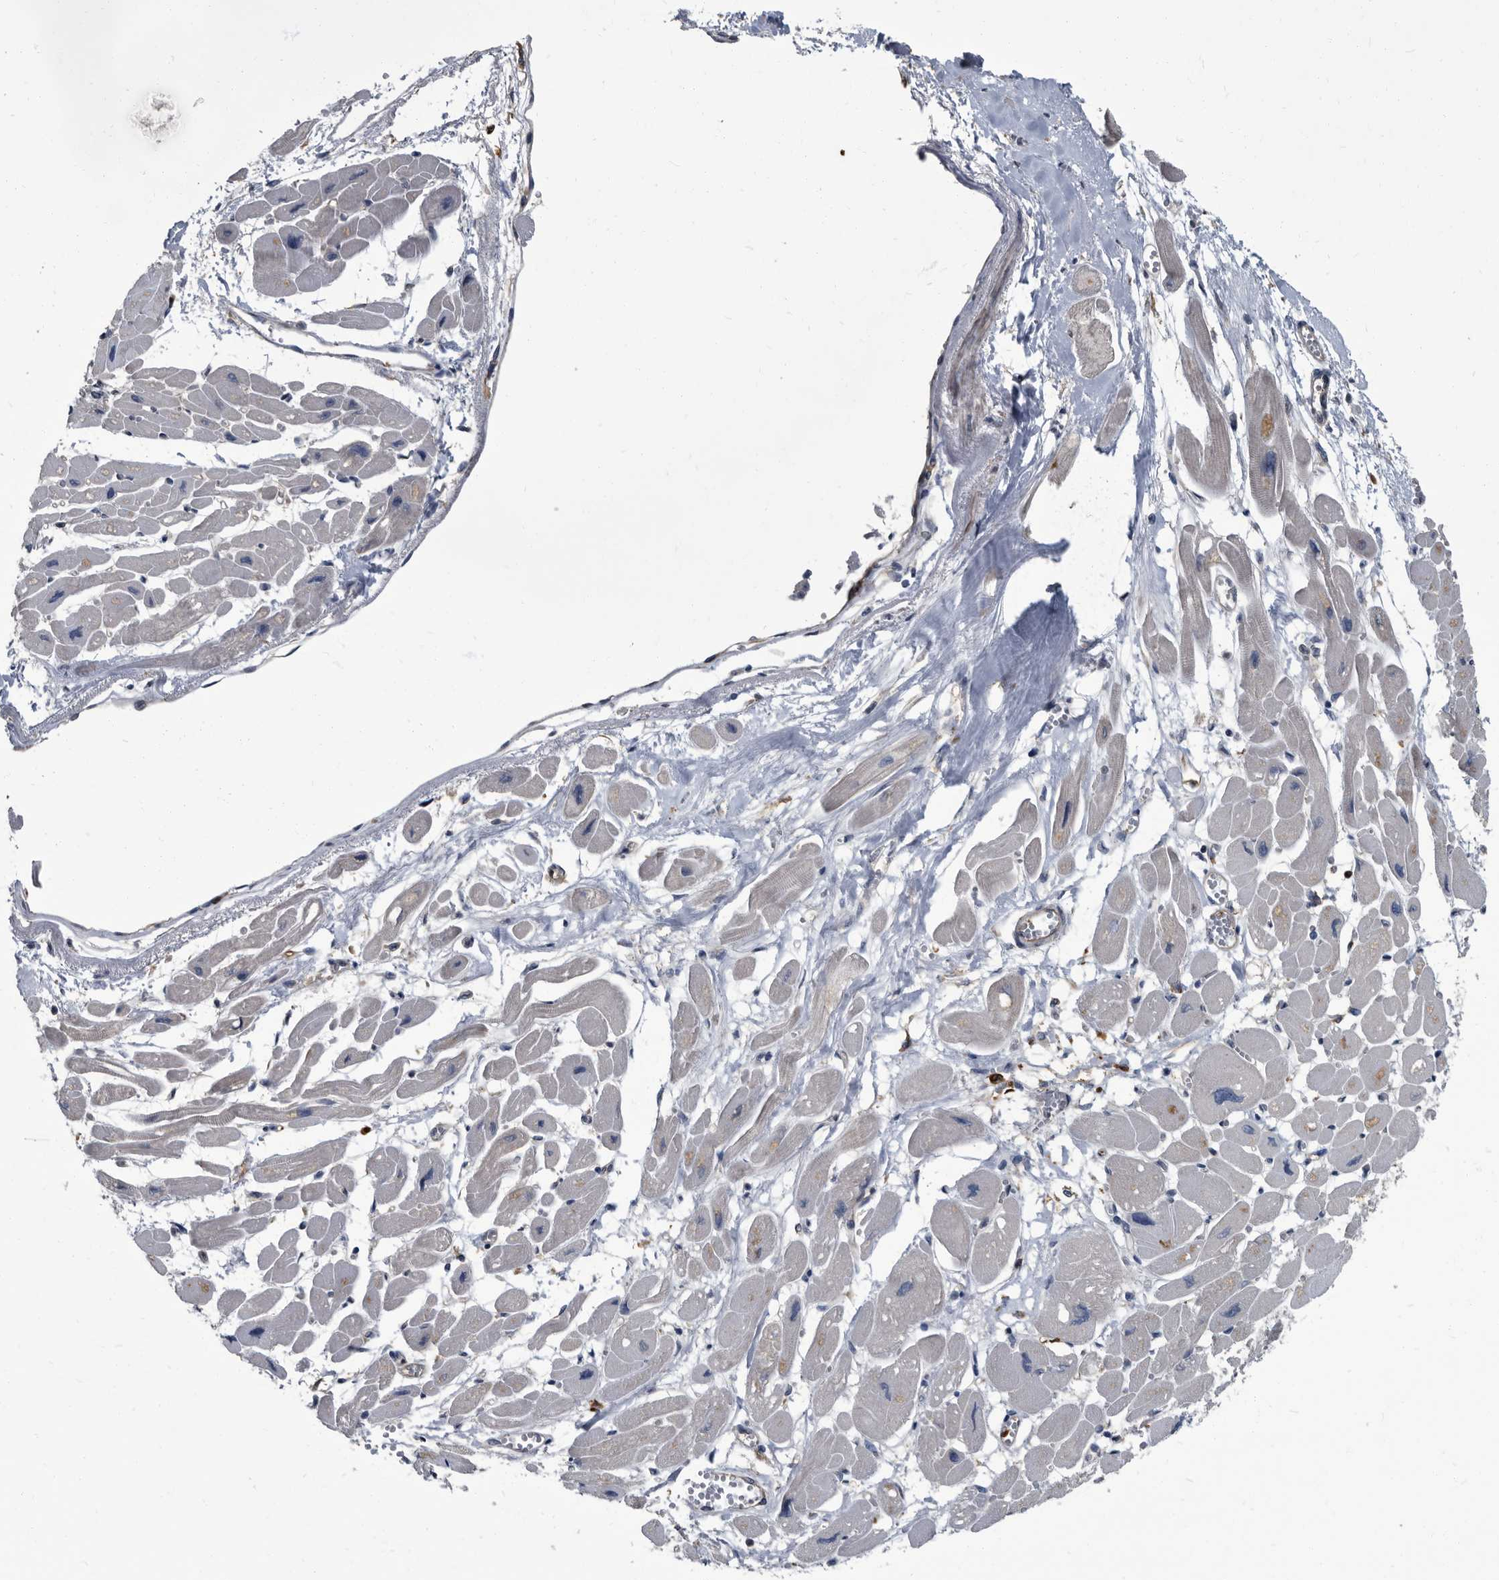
{"staining": {"intensity": "negative", "quantity": "none", "location": "none"}, "tissue": "heart muscle", "cell_type": "Cardiomyocytes", "image_type": "normal", "snomed": [{"axis": "morphology", "description": "Normal tissue, NOS"}, {"axis": "topography", "description": "Heart"}], "caption": "A photomicrograph of heart muscle stained for a protein exhibits no brown staining in cardiomyocytes.", "gene": "CDV3", "patient": {"sex": "female", "age": 54}}